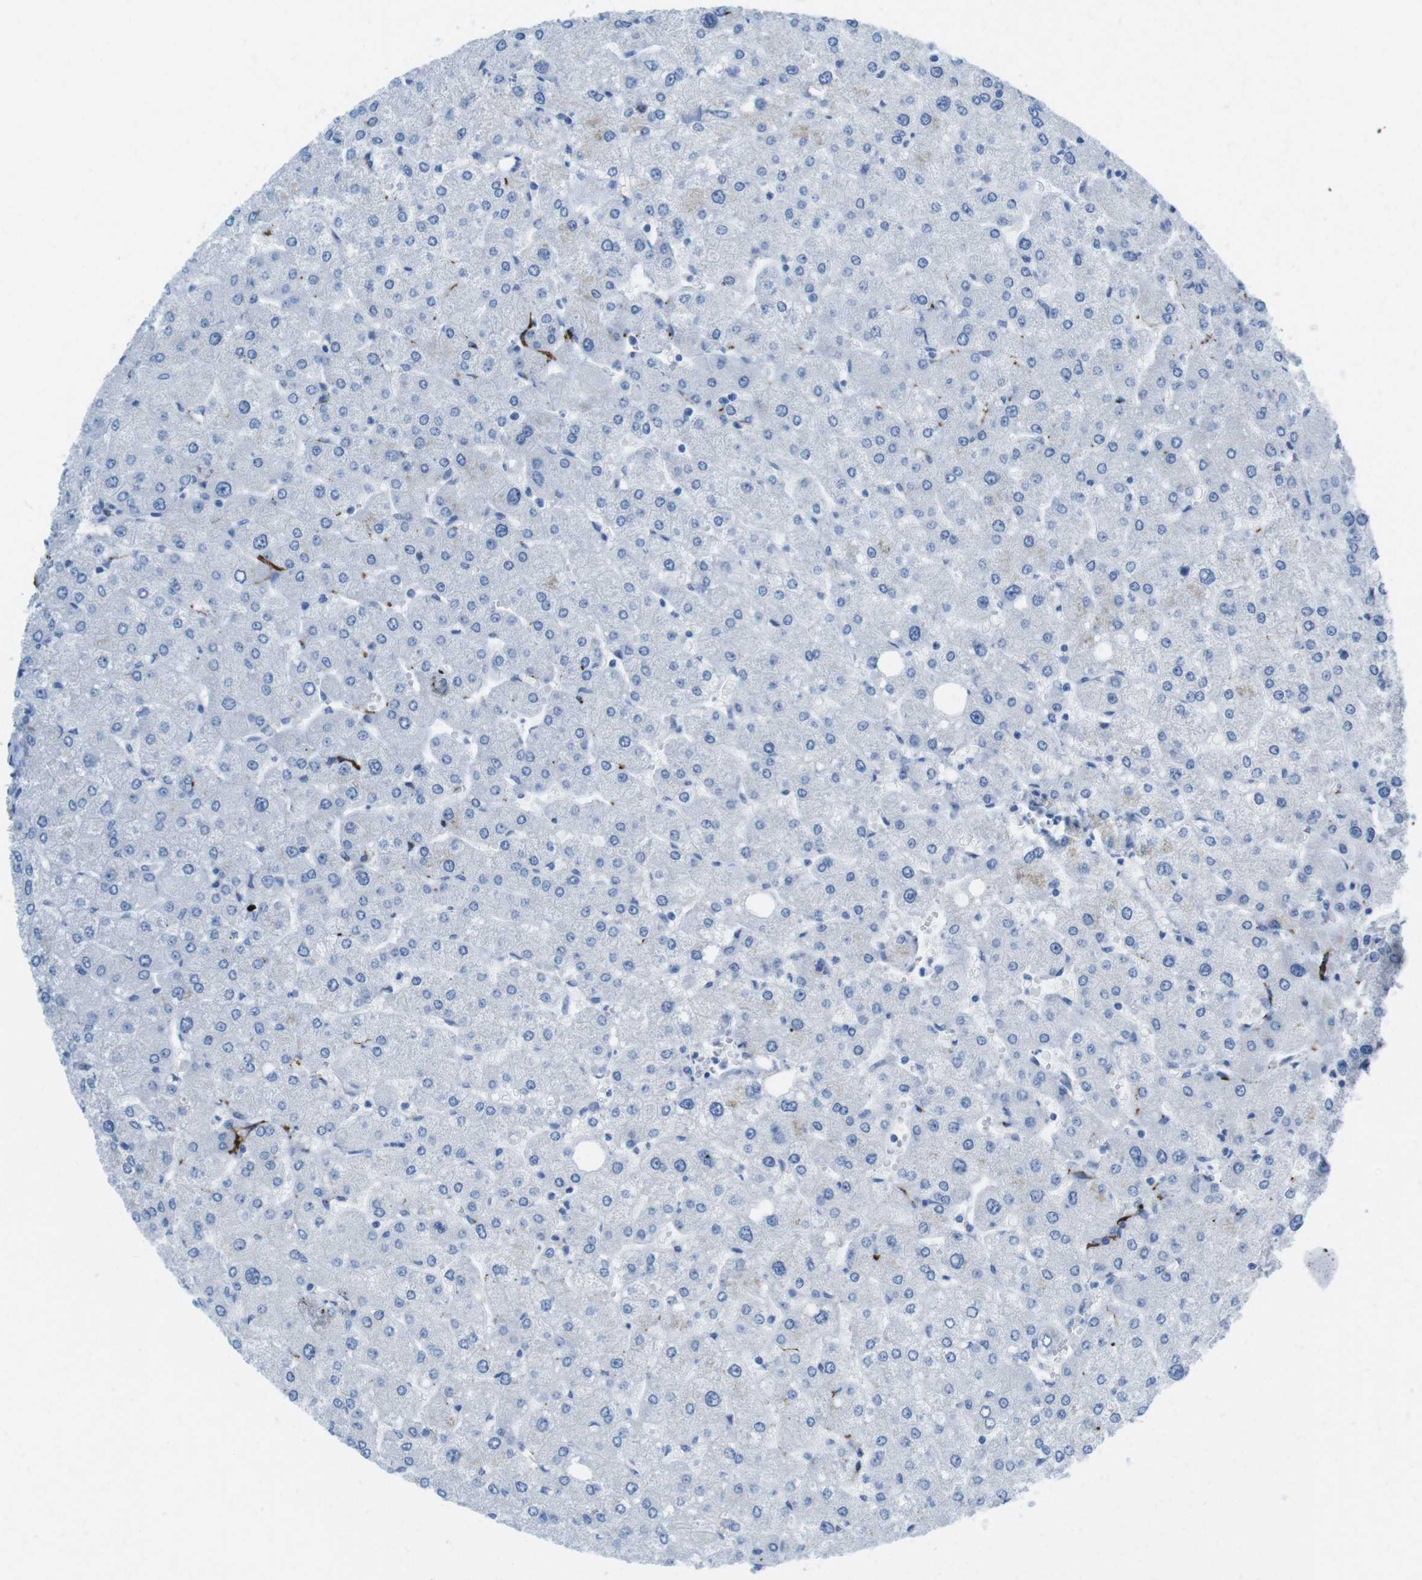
{"staining": {"intensity": "negative", "quantity": "none", "location": "none"}, "tissue": "liver", "cell_type": "Cholangiocytes", "image_type": "normal", "snomed": [{"axis": "morphology", "description": "Normal tissue, NOS"}, {"axis": "topography", "description": "Liver"}], "caption": "Immunohistochemistry (IHC) of benign human liver exhibits no positivity in cholangiocytes. (Brightfield microscopy of DAB IHC at high magnification).", "gene": "GAP43", "patient": {"sex": "male", "age": 55}}